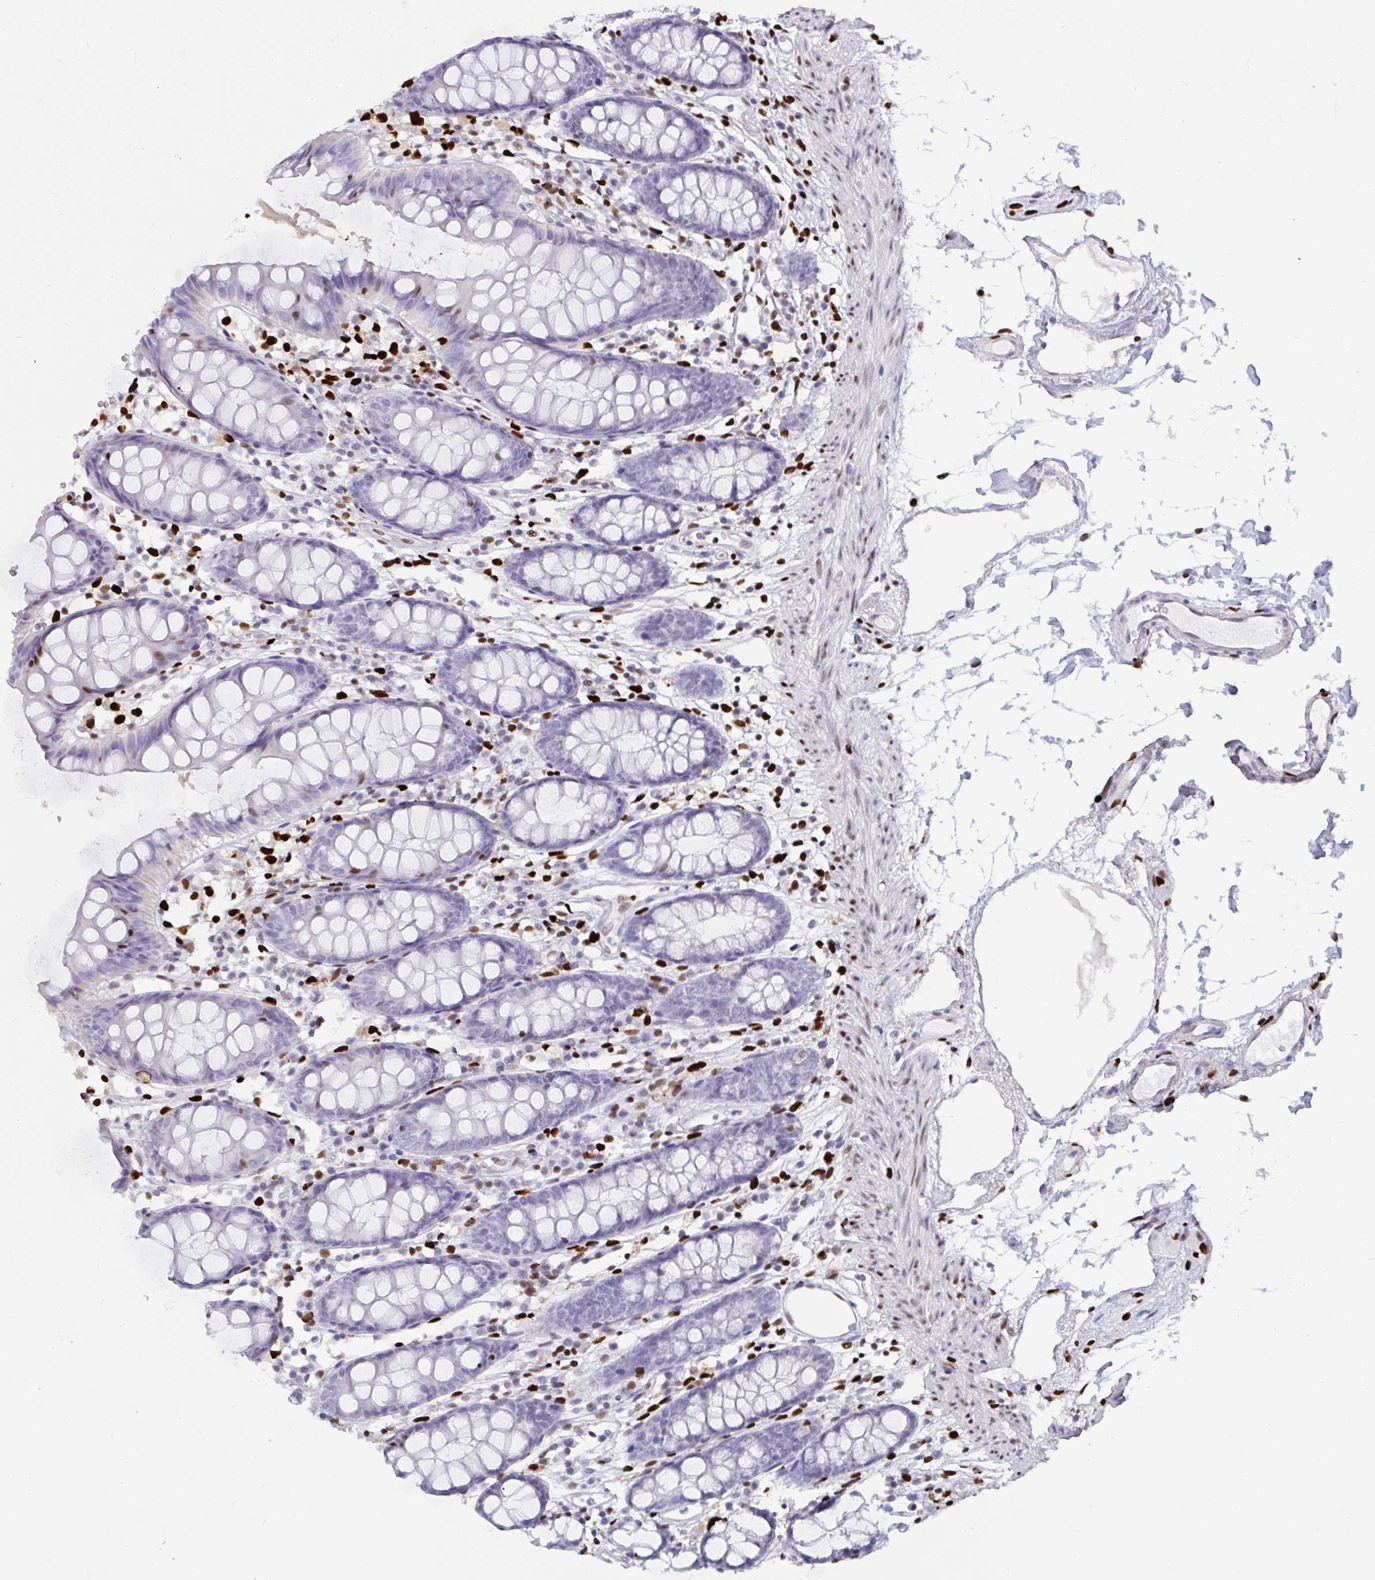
{"staining": {"intensity": "negative", "quantity": "none", "location": "none"}, "tissue": "colon", "cell_type": "Endothelial cells", "image_type": "normal", "snomed": [{"axis": "morphology", "description": "Normal tissue, NOS"}, {"axis": "topography", "description": "Colon"}], "caption": "Colon was stained to show a protein in brown. There is no significant staining in endothelial cells. (Stains: DAB IHC with hematoxylin counter stain, Microscopy: brightfield microscopy at high magnification).", "gene": "ZNF586", "patient": {"sex": "female", "age": 84}}